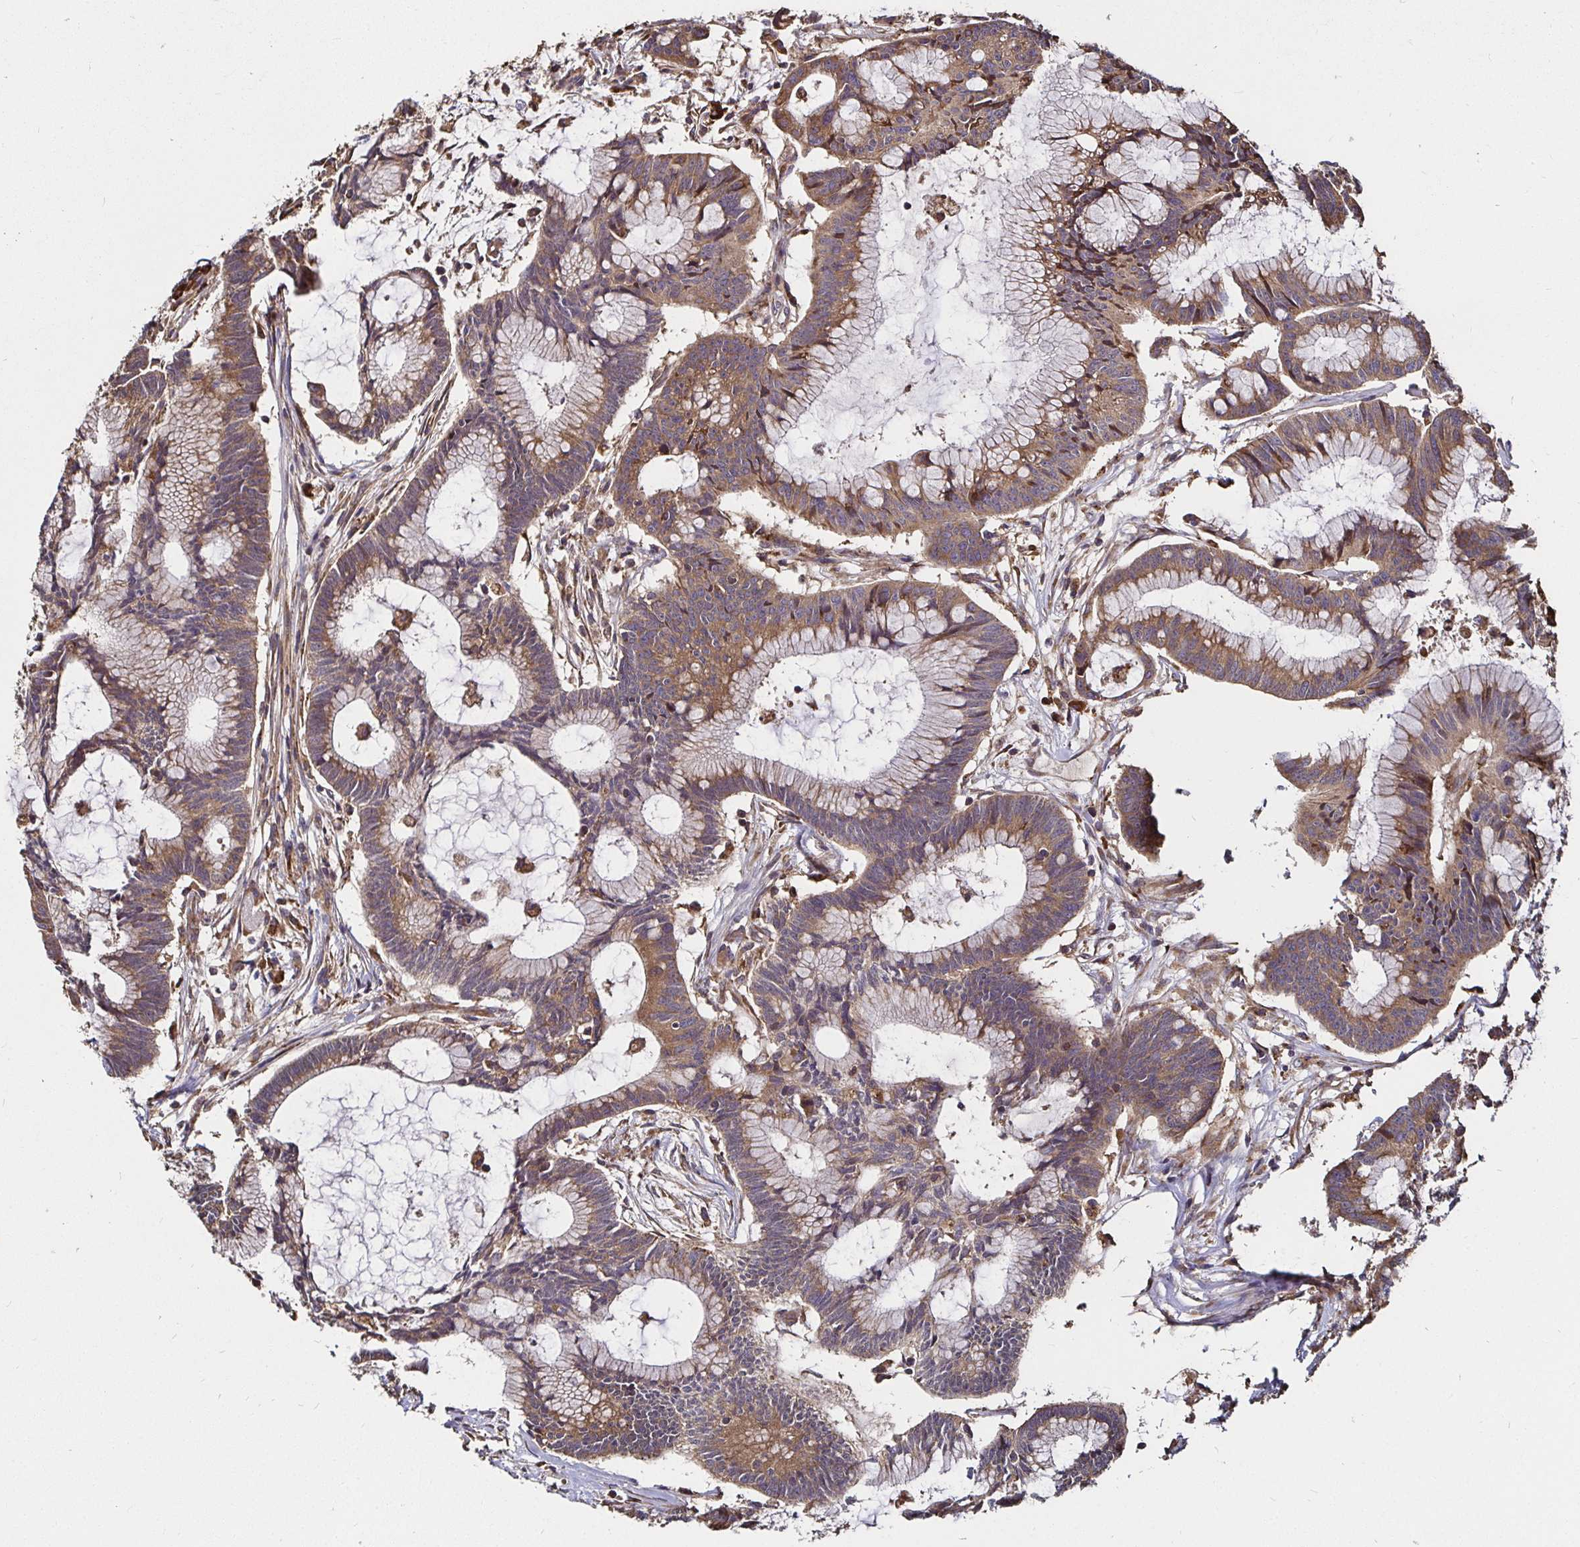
{"staining": {"intensity": "moderate", "quantity": ">75%", "location": "cytoplasmic/membranous"}, "tissue": "colorectal cancer", "cell_type": "Tumor cells", "image_type": "cancer", "snomed": [{"axis": "morphology", "description": "Adenocarcinoma, NOS"}, {"axis": "topography", "description": "Colon"}], "caption": "This is an image of immunohistochemistry (IHC) staining of adenocarcinoma (colorectal), which shows moderate staining in the cytoplasmic/membranous of tumor cells.", "gene": "MLST8", "patient": {"sex": "female", "age": 78}}